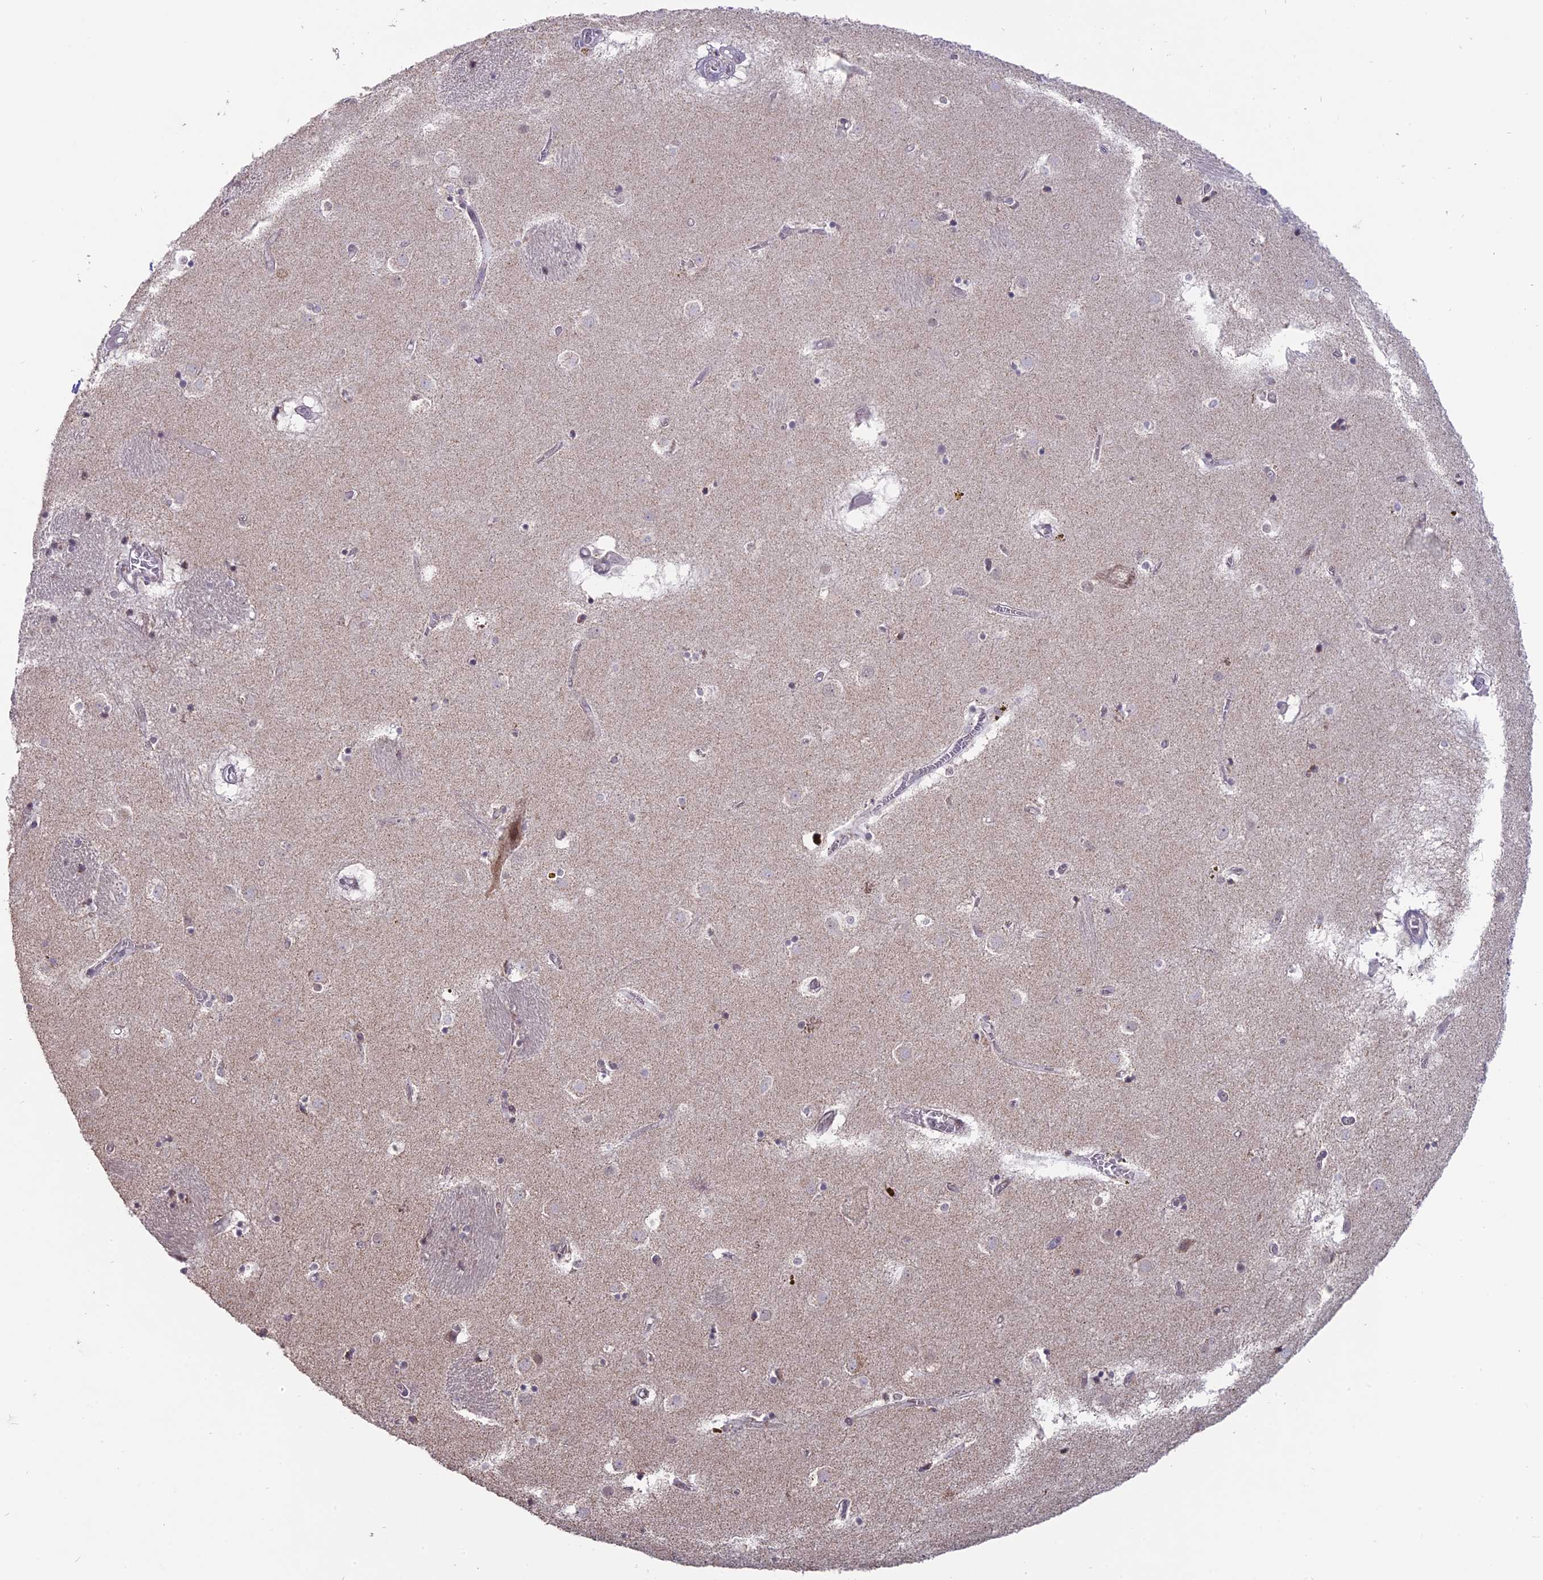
{"staining": {"intensity": "negative", "quantity": "none", "location": "none"}, "tissue": "caudate", "cell_type": "Glial cells", "image_type": "normal", "snomed": [{"axis": "morphology", "description": "Normal tissue, NOS"}, {"axis": "topography", "description": "Lateral ventricle wall"}], "caption": "DAB immunohistochemical staining of benign caudate exhibits no significant staining in glial cells.", "gene": "ARHGAP40", "patient": {"sex": "male", "age": 70}}